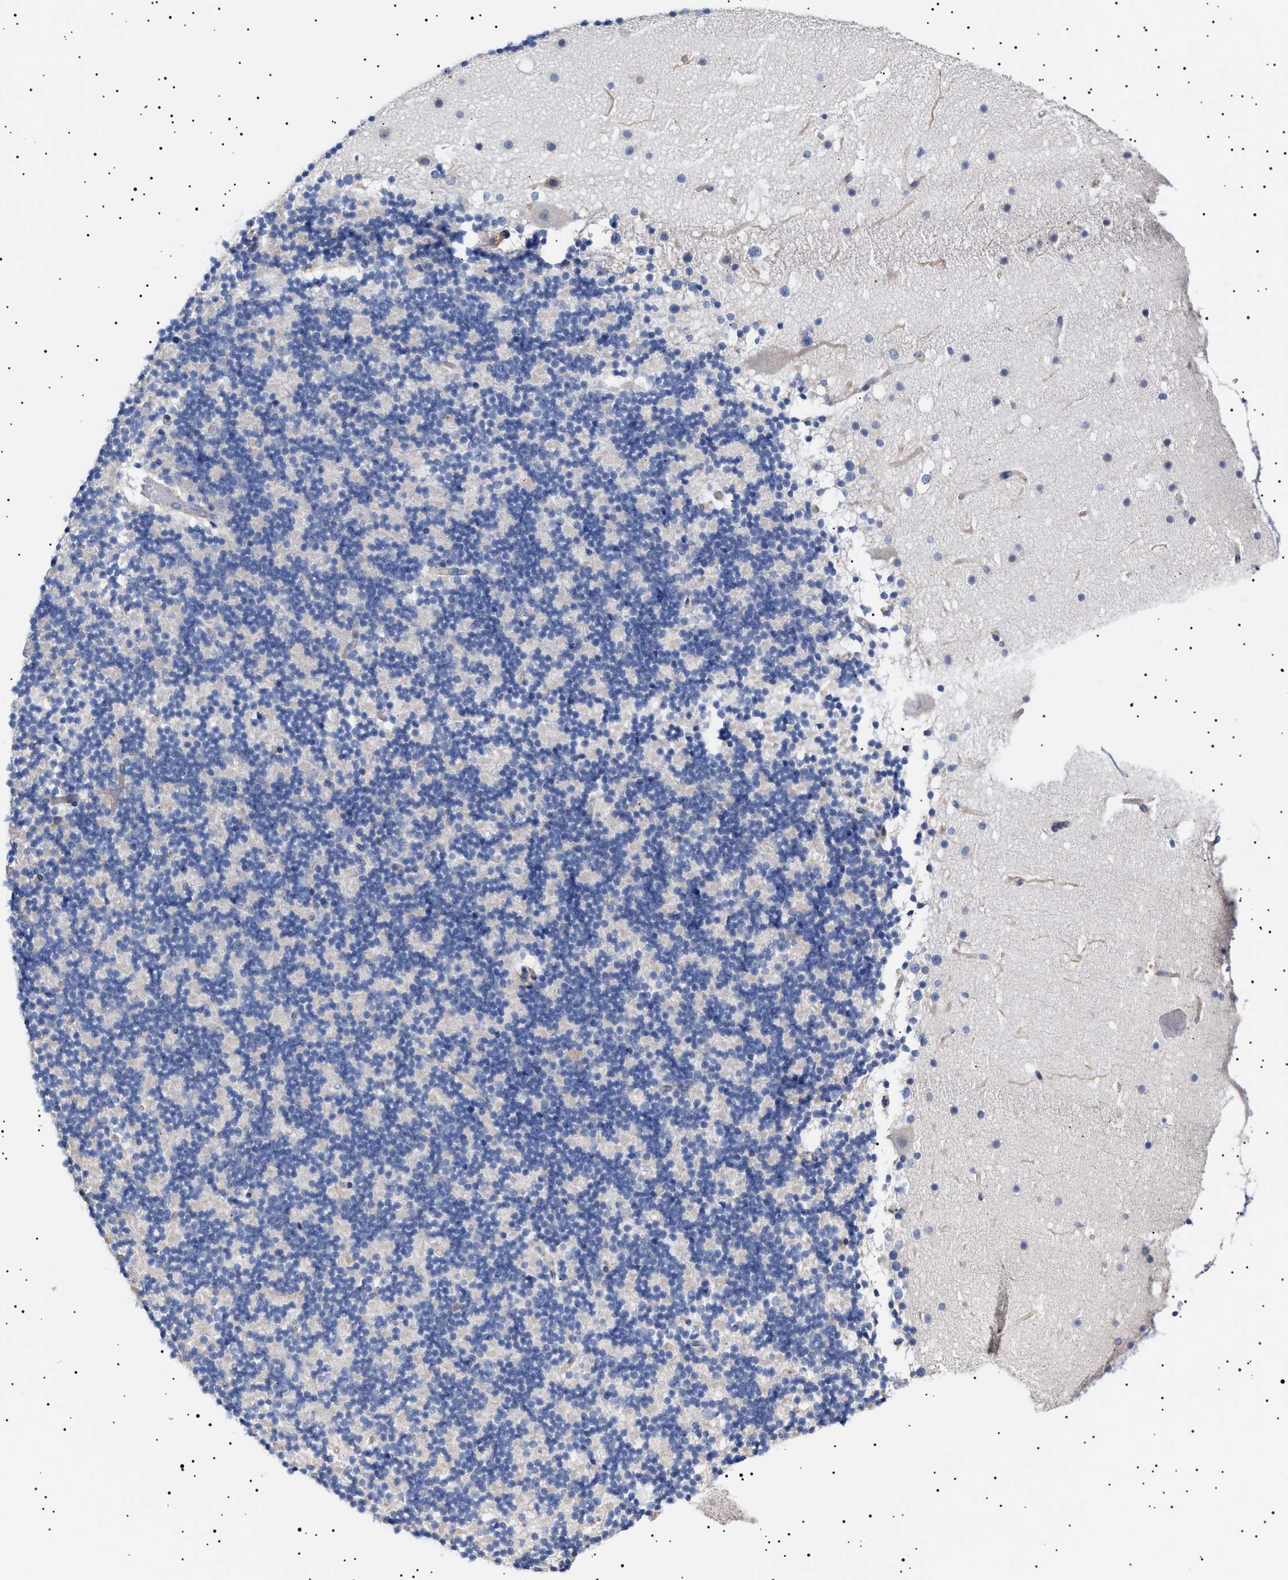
{"staining": {"intensity": "negative", "quantity": "none", "location": "none"}, "tissue": "cerebellum", "cell_type": "Cells in granular layer", "image_type": "normal", "snomed": [{"axis": "morphology", "description": "Normal tissue, NOS"}, {"axis": "topography", "description": "Cerebellum"}], "caption": "Protein analysis of benign cerebellum shows no significant staining in cells in granular layer. (DAB (3,3'-diaminobenzidine) IHC visualized using brightfield microscopy, high magnification).", "gene": "ERCC6L2", "patient": {"sex": "male", "age": 57}}